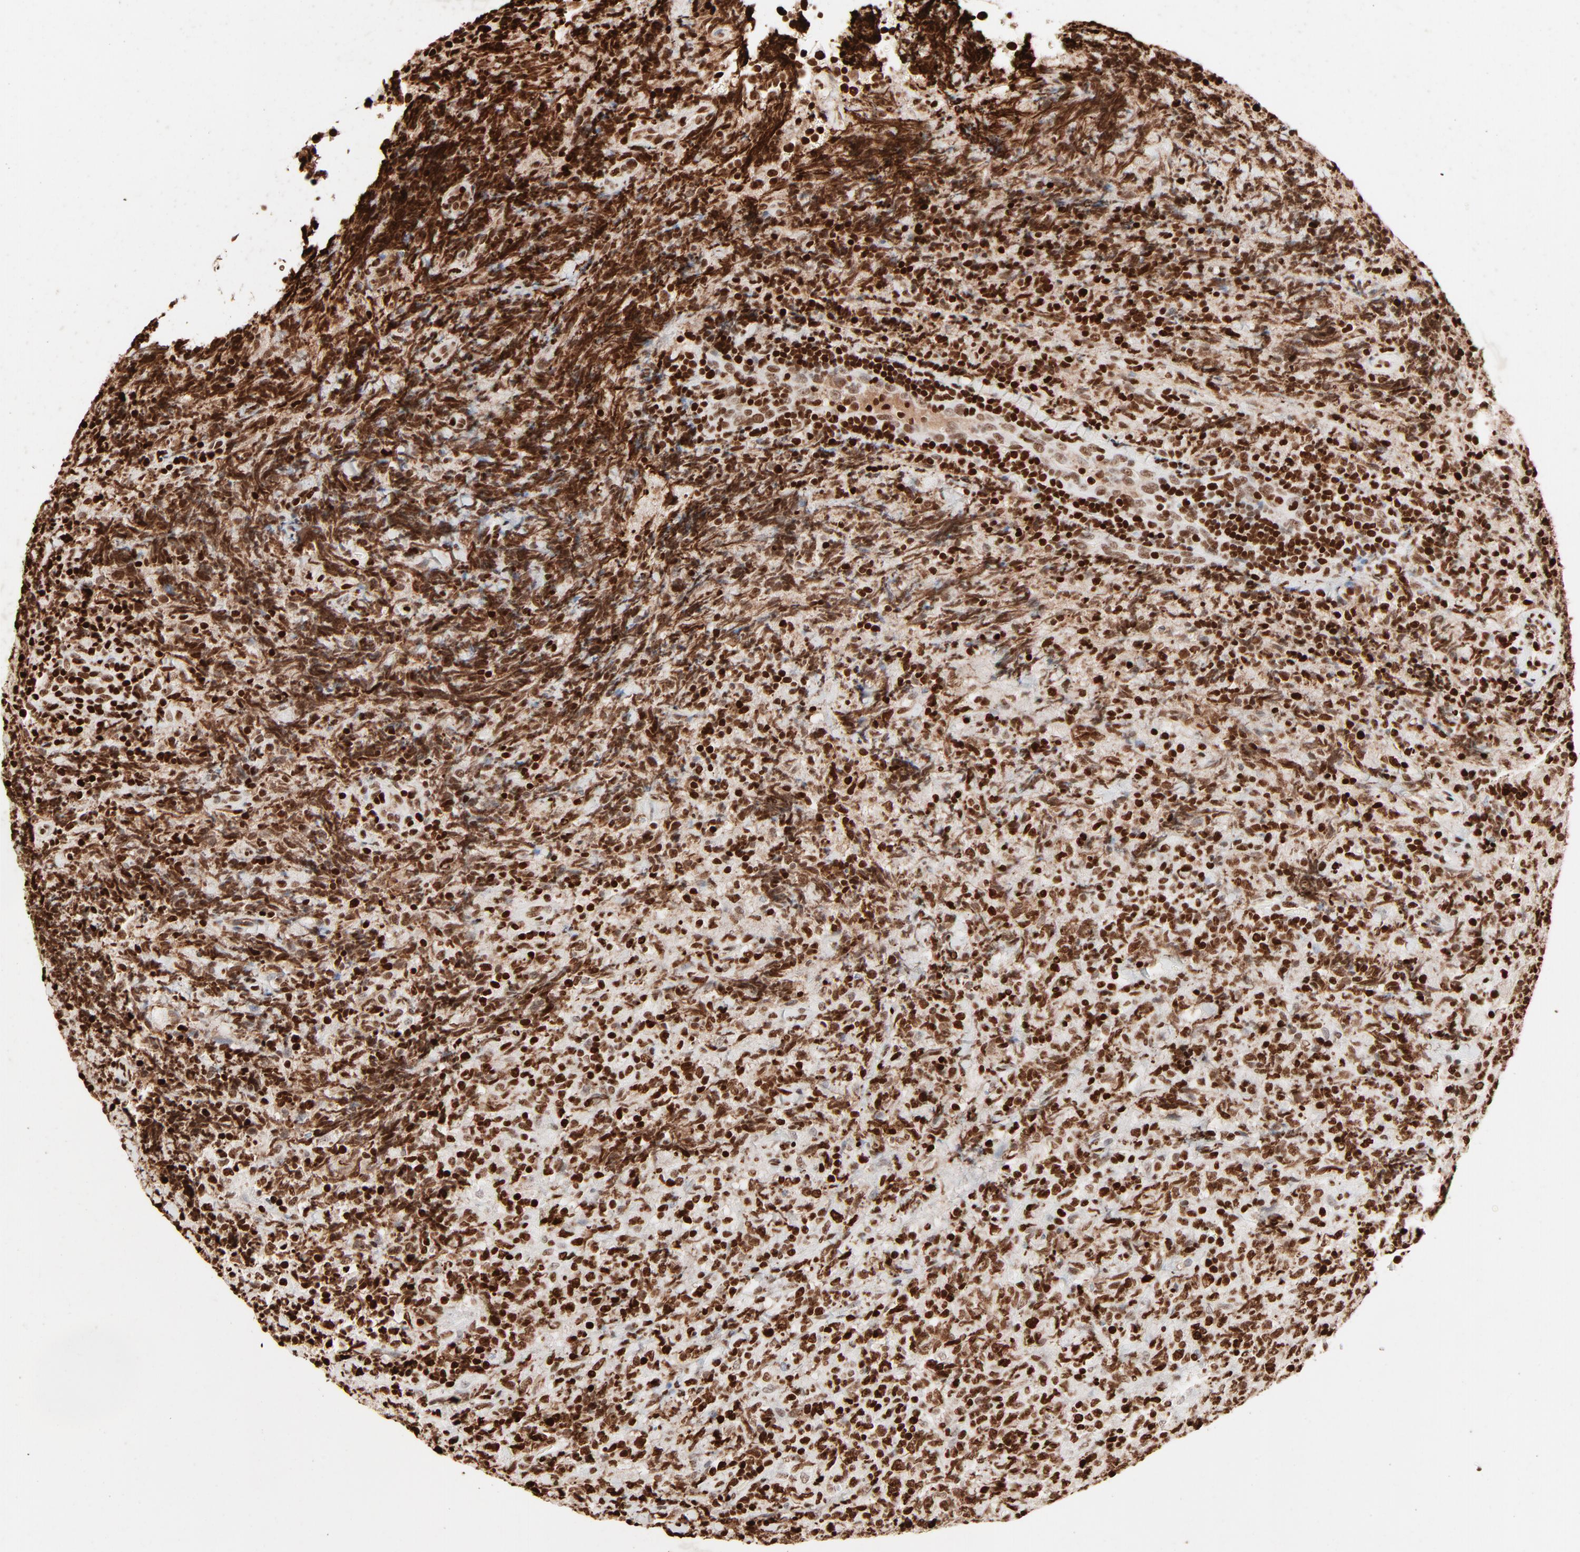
{"staining": {"intensity": "strong", "quantity": ">75%", "location": "nuclear"}, "tissue": "lymphoma", "cell_type": "Tumor cells", "image_type": "cancer", "snomed": [{"axis": "morphology", "description": "Malignant lymphoma, non-Hodgkin's type, High grade"}, {"axis": "topography", "description": "Tonsil"}], "caption": "A high-resolution photomicrograph shows IHC staining of malignant lymphoma, non-Hodgkin's type (high-grade), which reveals strong nuclear expression in about >75% of tumor cells.", "gene": "HMGB2", "patient": {"sex": "female", "age": 36}}